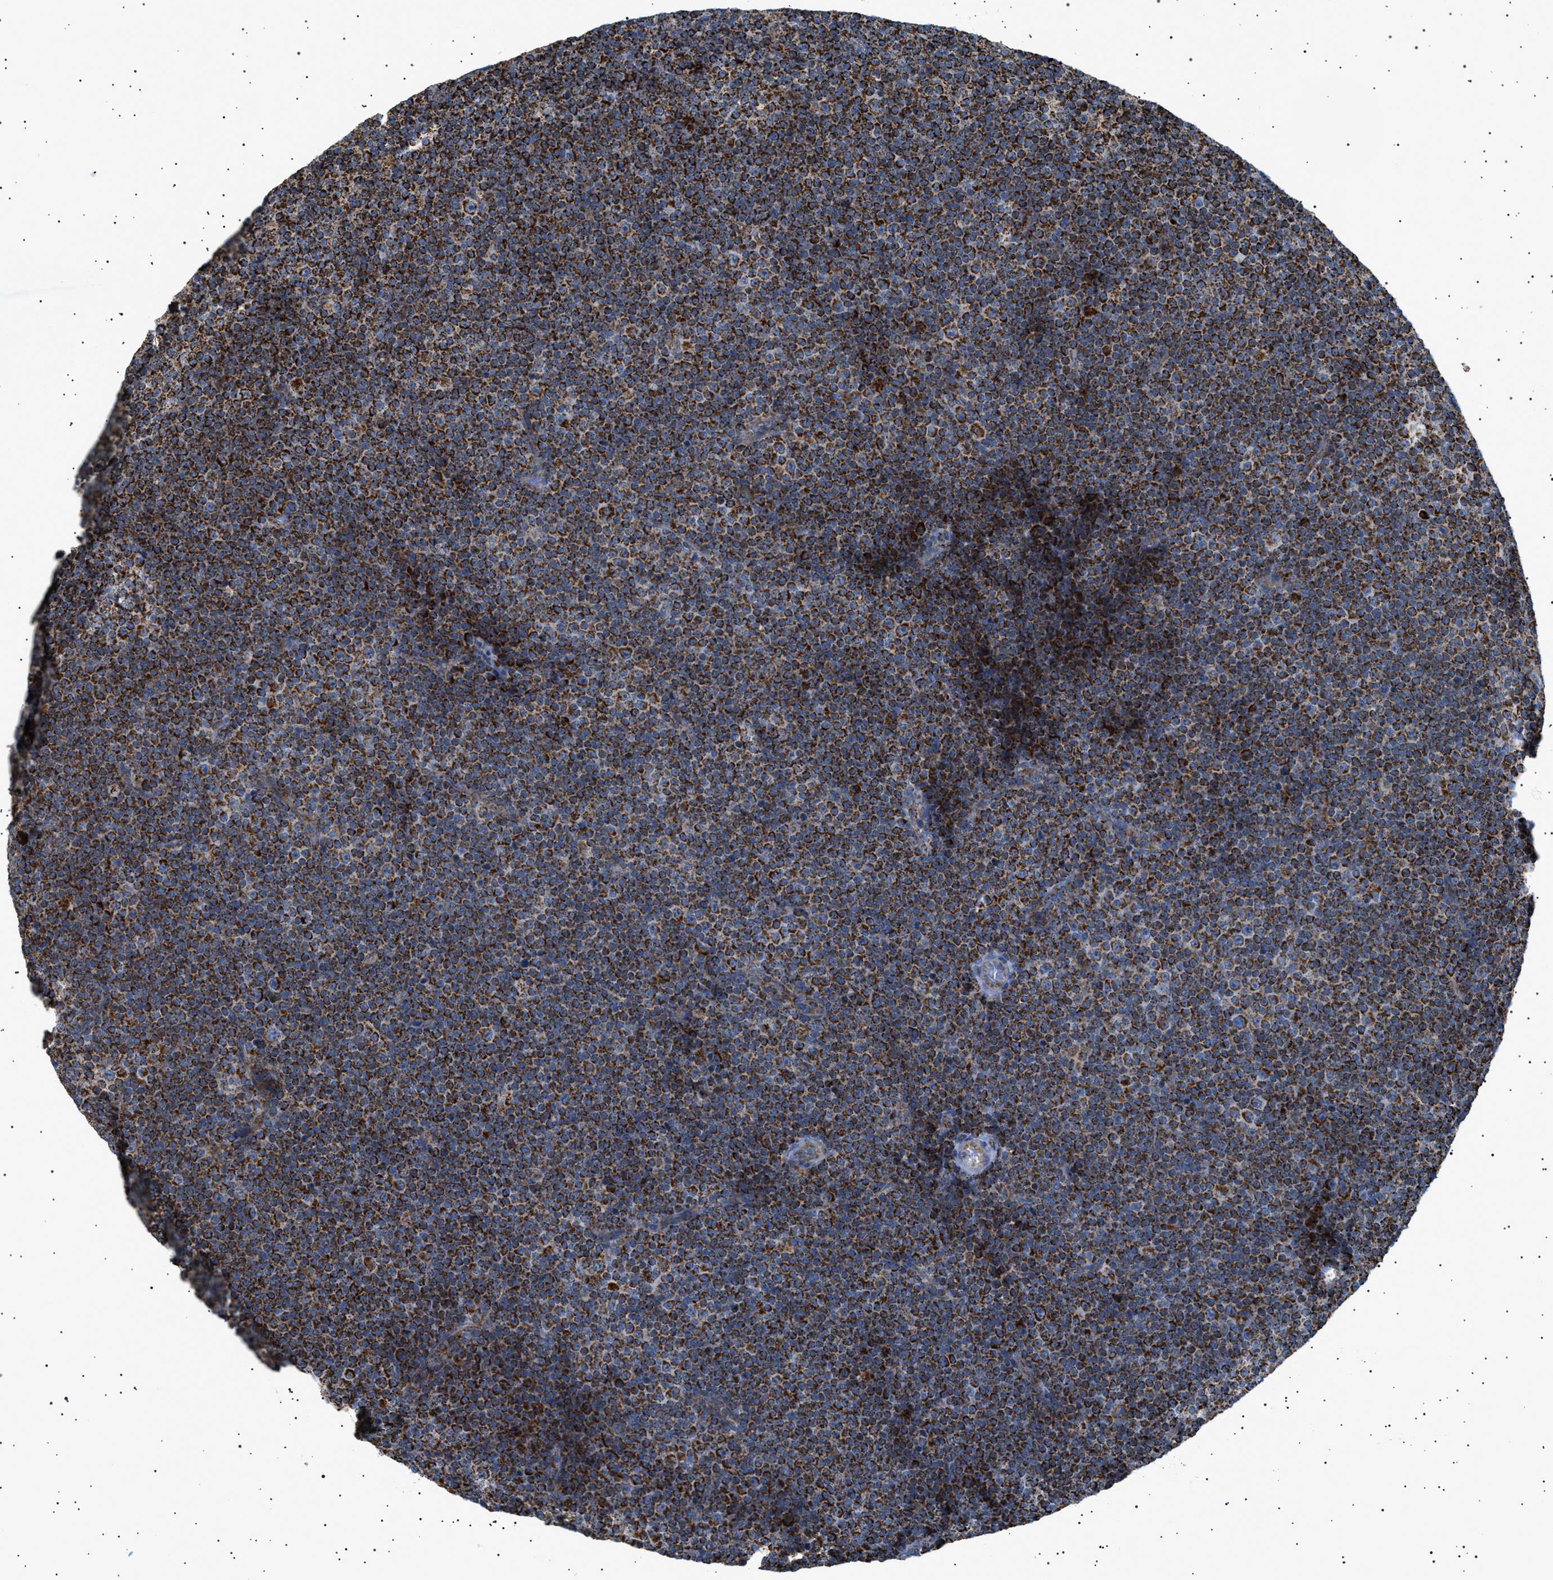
{"staining": {"intensity": "strong", "quantity": ">75%", "location": "cytoplasmic/membranous"}, "tissue": "lymphoma", "cell_type": "Tumor cells", "image_type": "cancer", "snomed": [{"axis": "morphology", "description": "Malignant lymphoma, non-Hodgkin's type, Low grade"}, {"axis": "topography", "description": "Lymph node"}], "caption": "This histopathology image displays IHC staining of human malignant lymphoma, non-Hodgkin's type (low-grade), with high strong cytoplasmic/membranous positivity in approximately >75% of tumor cells.", "gene": "UBXN8", "patient": {"sex": "female", "age": 67}}